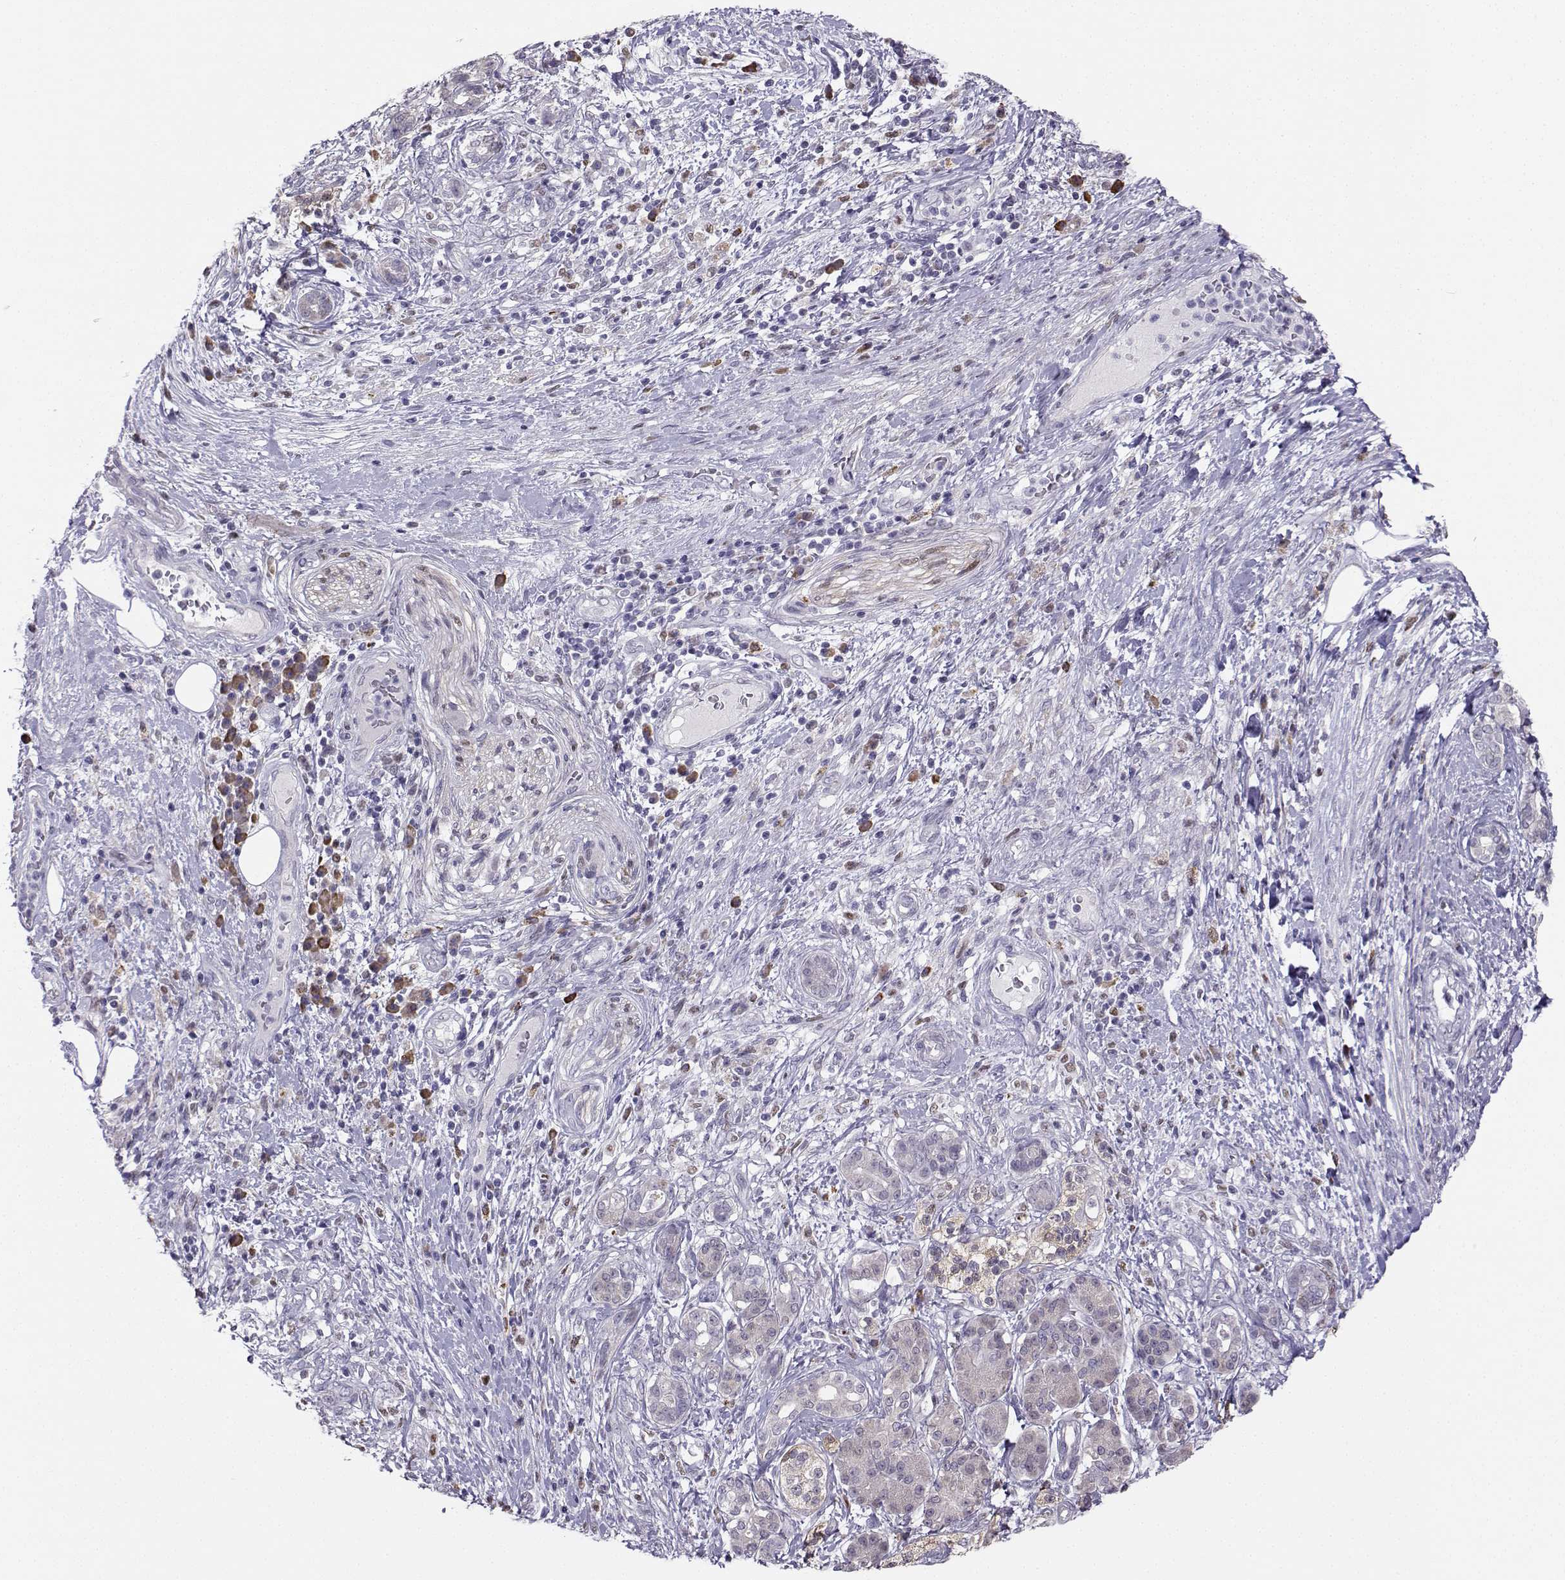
{"staining": {"intensity": "weak", "quantity": "<25%", "location": "cytoplasmic/membranous"}, "tissue": "pancreatic cancer", "cell_type": "Tumor cells", "image_type": "cancer", "snomed": [{"axis": "morphology", "description": "Adenocarcinoma, NOS"}, {"axis": "topography", "description": "Pancreas"}], "caption": "DAB immunohistochemical staining of adenocarcinoma (pancreatic) reveals no significant expression in tumor cells.", "gene": "DCLK3", "patient": {"sex": "female", "age": 73}}